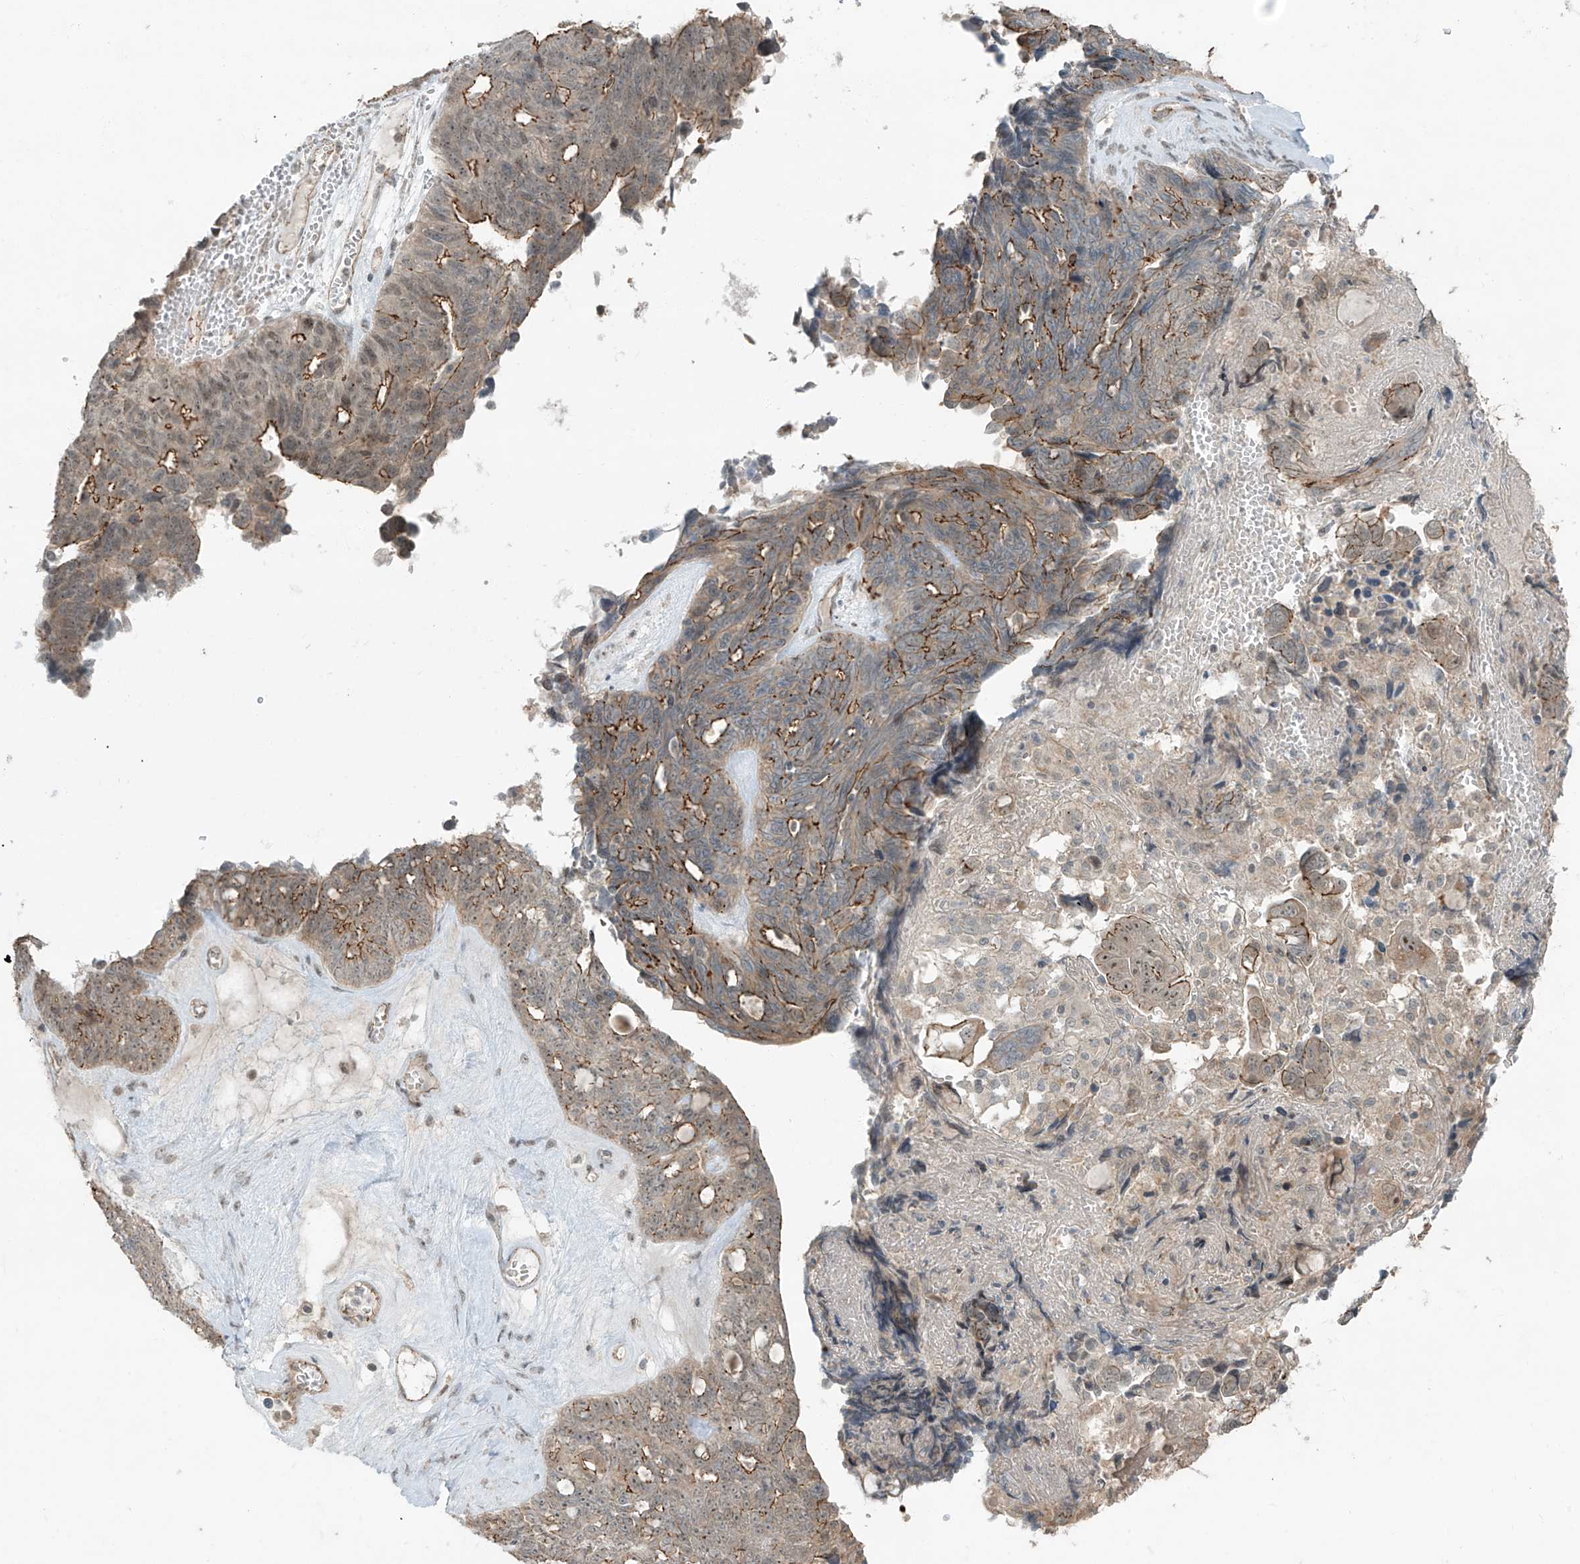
{"staining": {"intensity": "moderate", "quantity": ">75%", "location": "cytoplasmic/membranous,nuclear"}, "tissue": "ovarian cancer", "cell_type": "Tumor cells", "image_type": "cancer", "snomed": [{"axis": "morphology", "description": "Cystadenocarcinoma, serous, NOS"}, {"axis": "topography", "description": "Ovary"}], "caption": "Moderate cytoplasmic/membranous and nuclear staining is appreciated in about >75% of tumor cells in ovarian serous cystadenocarcinoma.", "gene": "ZNF16", "patient": {"sex": "female", "age": 79}}